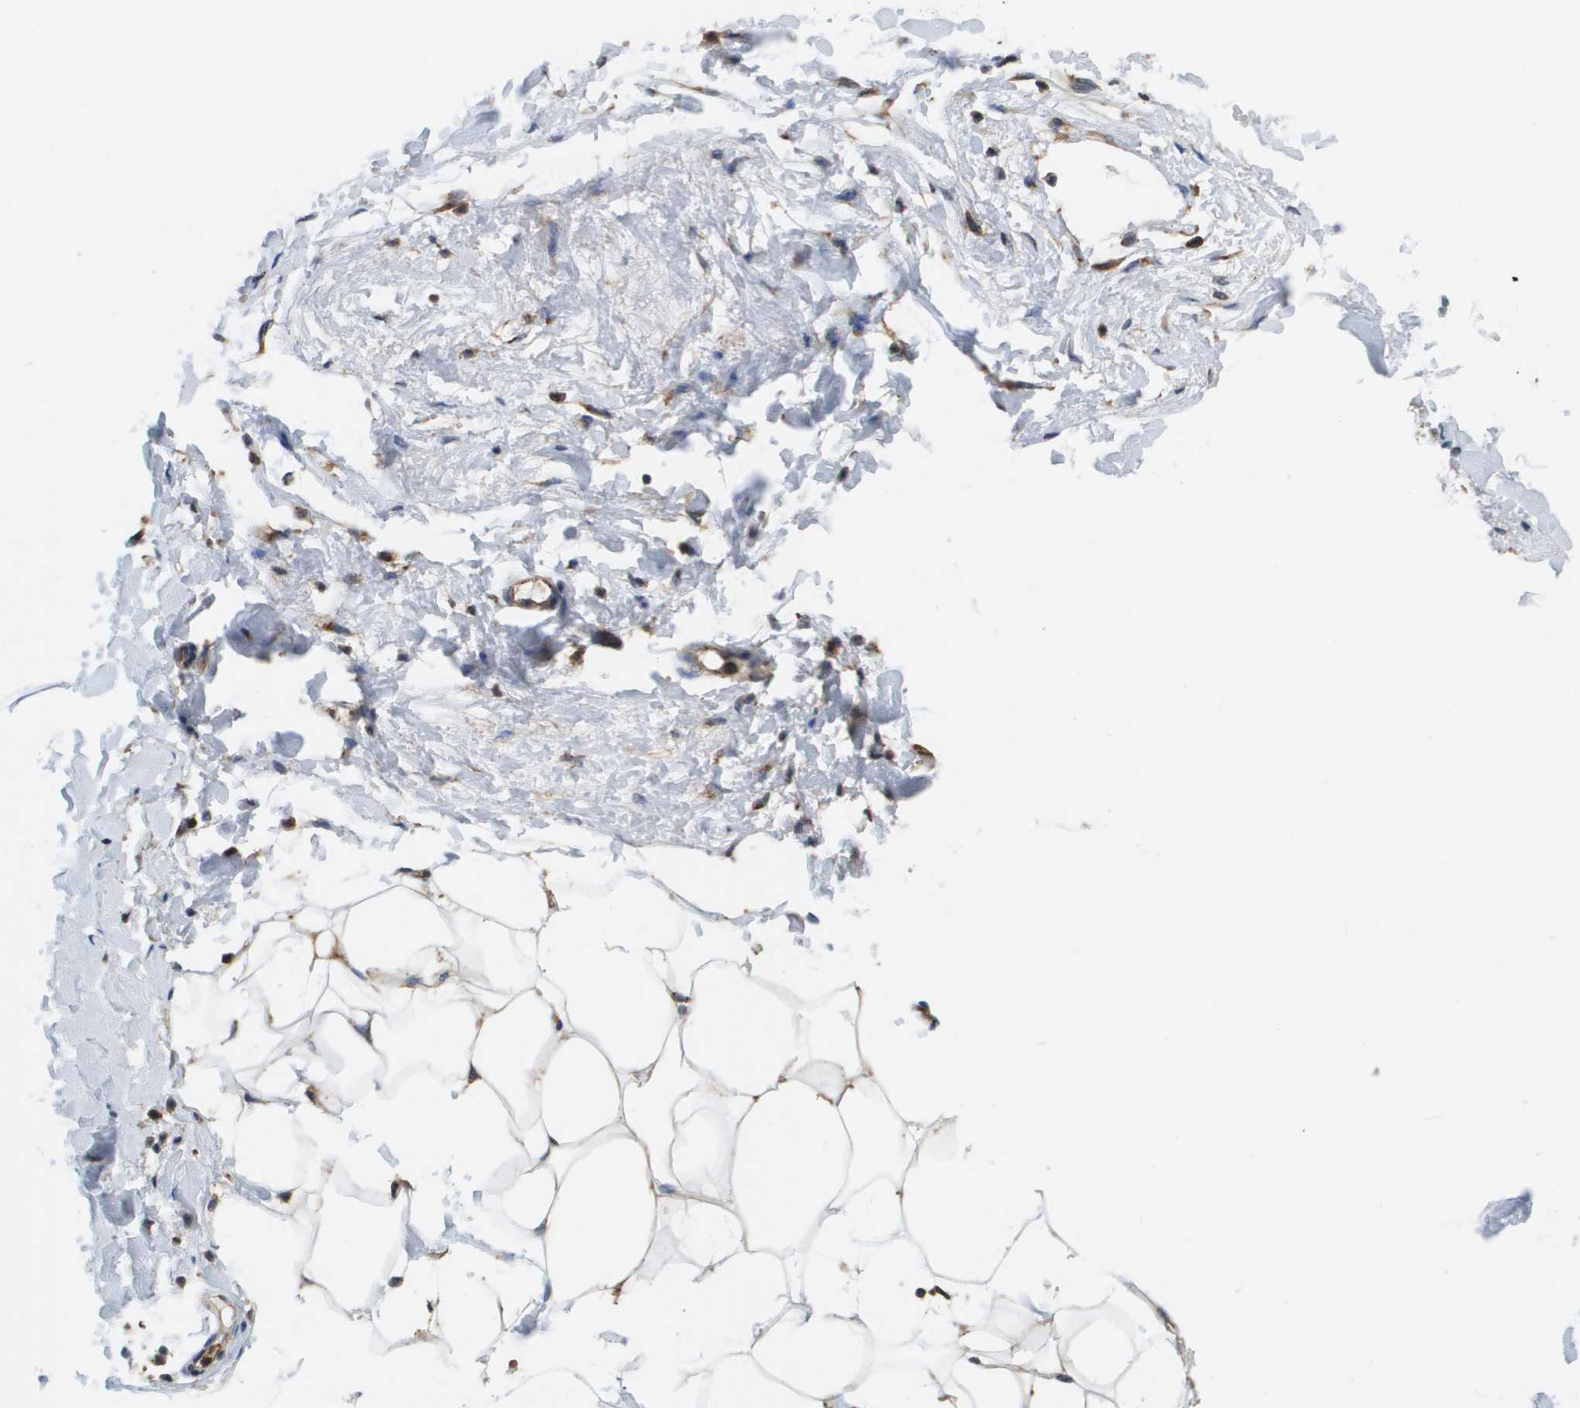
{"staining": {"intensity": "moderate", "quantity": ">75%", "location": "cytoplasmic/membranous"}, "tissue": "adipose tissue", "cell_type": "Adipocytes", "image_type": "normal", "snomed": [{"axis": "morphology", "description": "Normal tissue, NOS"}, {"axis": "topography", "description": "Soft tissue"}, {"axis": "topography", "description": "Vascular tissue"}], "caption": "Immunohistochemistry (DAB) staining of benign adipose tissue displays moderate cytoplasmic/membranous protein staining in about >75% of adipocytes.", "gene": "BST2", "patient": {"sex": "female", "age": 35}}